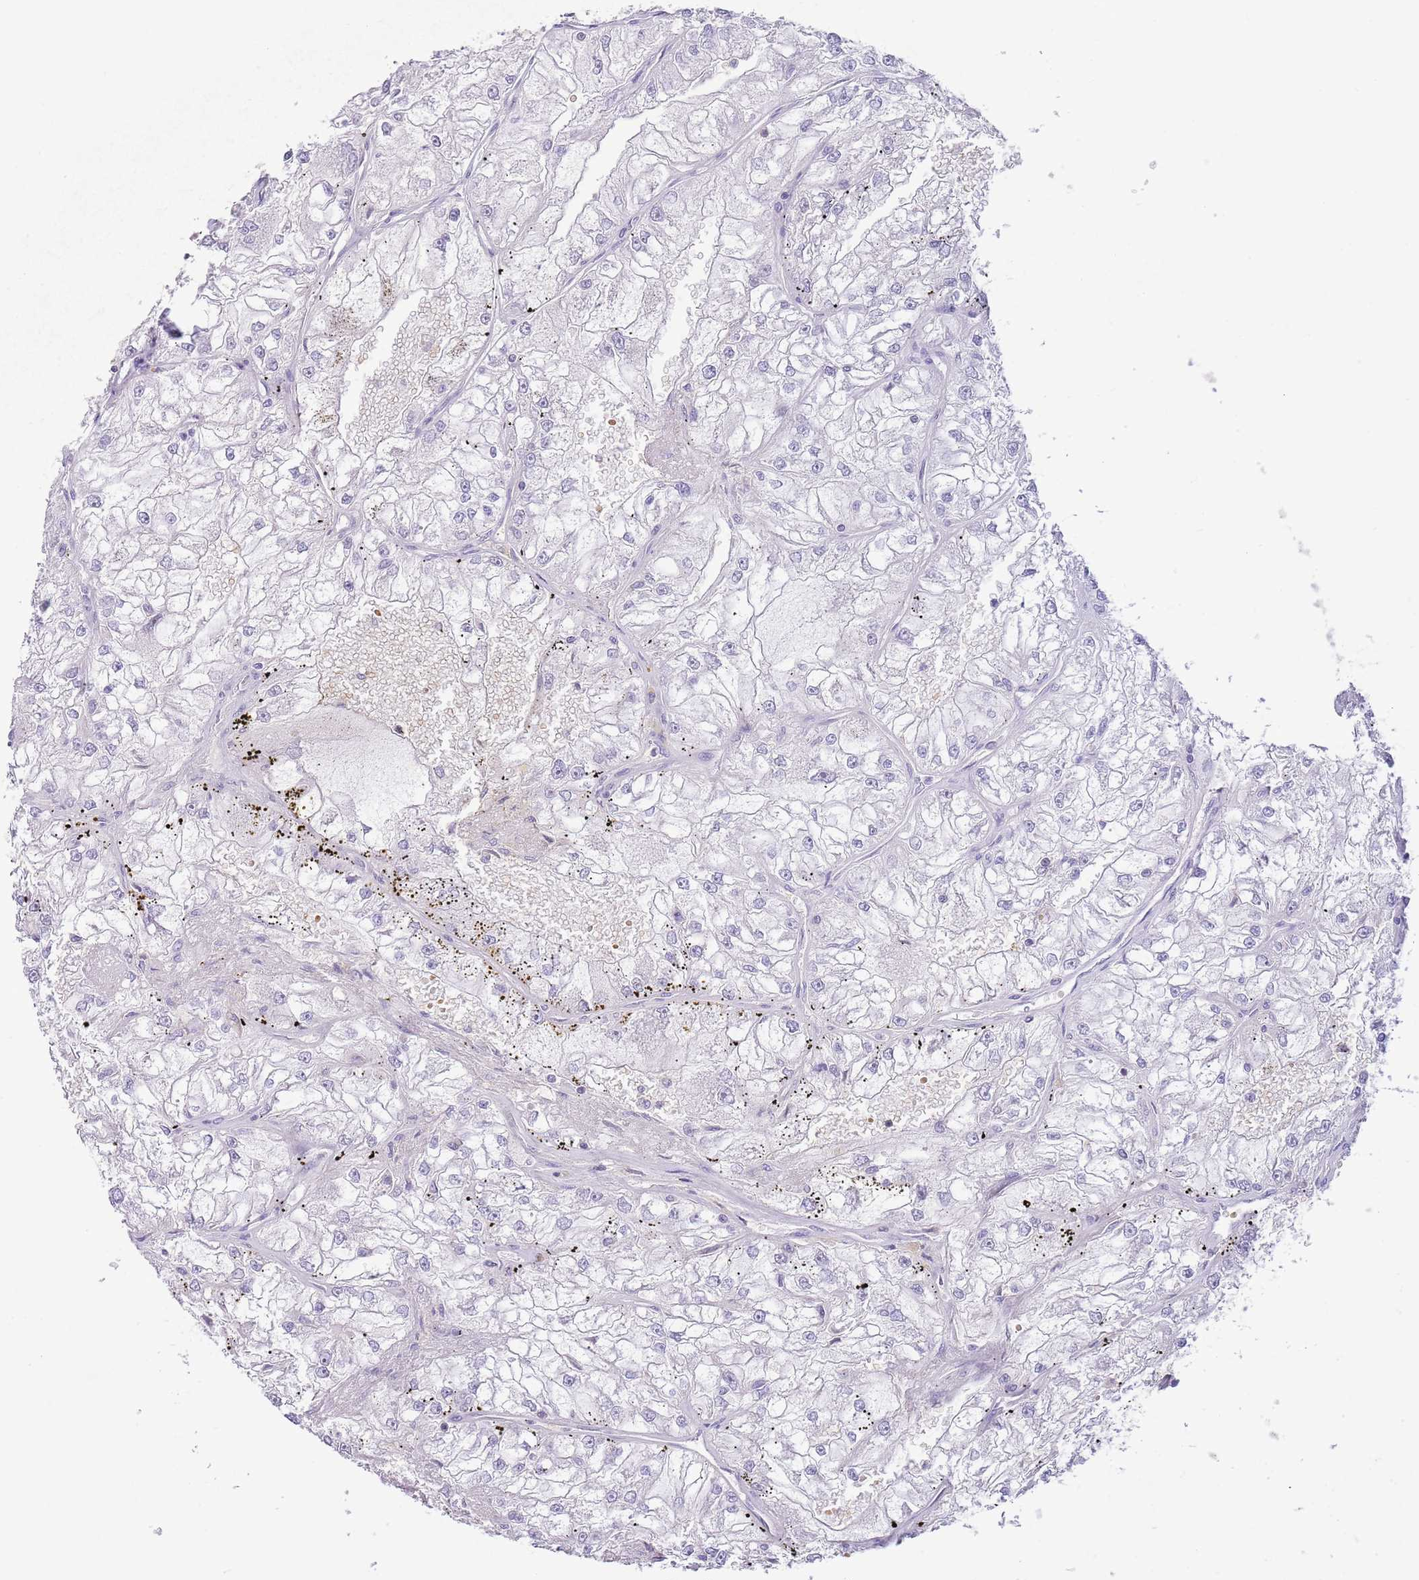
{"staining": {"intensity": "negative", "quantity": "none", "location": "none"}, "tissue": "renal cancer", "cell_type": "Tumor cells", "image_type": "cancer", "snomed": [{"axis": "morphology", "description": "Adenocarcinoma, NOS"}, {"axis": "topography", "description": "Kidney"}], "caption": "Human renal cancer stained for a protein using immunohistochemistry (IHC) displays no staining in tumor cells.", "gene": "OR4Q3", "patient": {"sex": "female", "age": 72}}